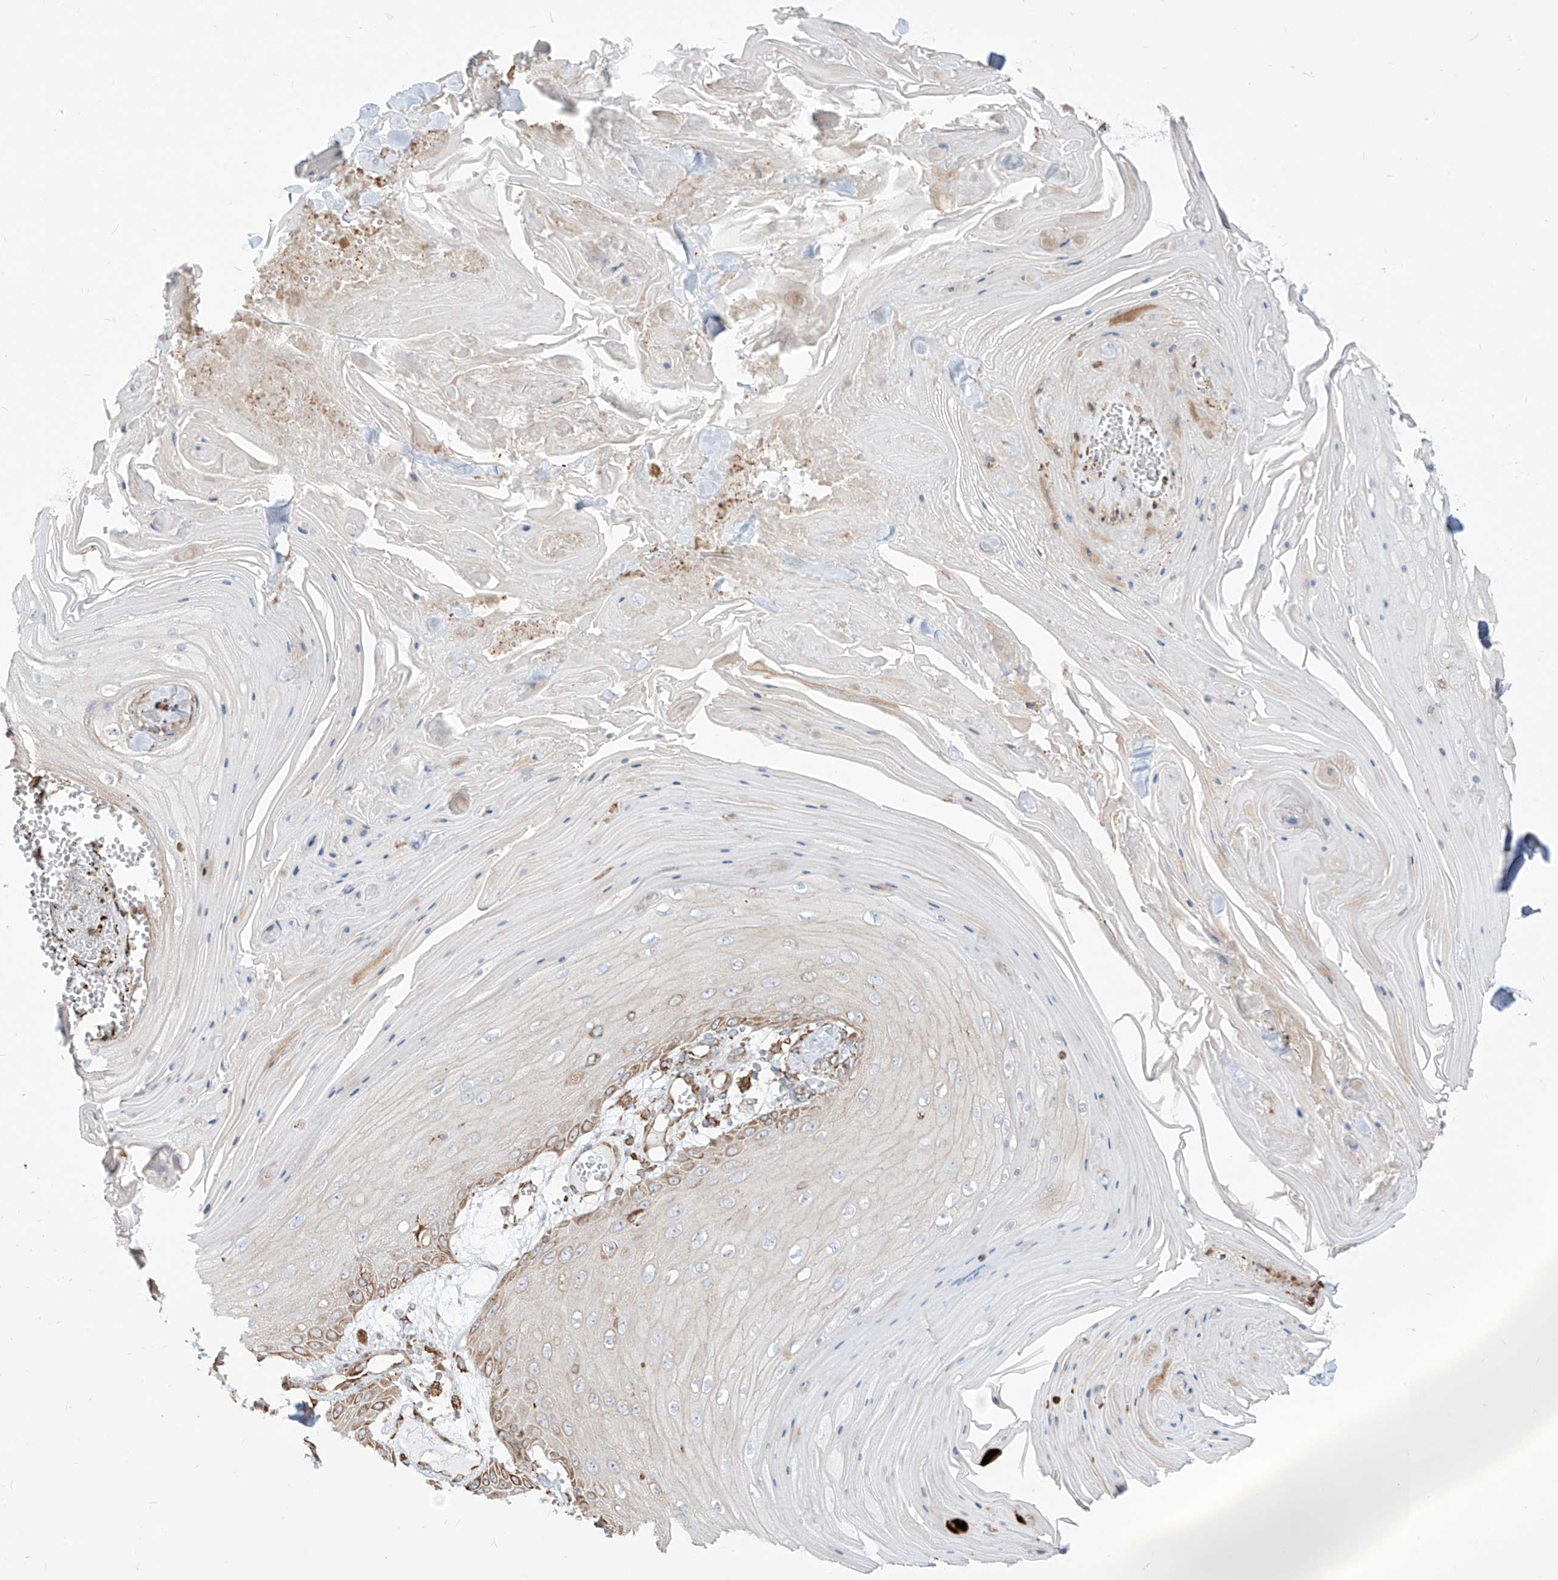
{"staining": {"intensity": "negative", "quantity": "none", "location": "none"}, "tissue": "skin cancer", "cell_type": "Tumor cells", "image_type": "cancer", "snomed": [{"axis": "morphology", "description": "Squamous cell carcinoma, NOS"}, {"axis": "topography", "description": "Skin"}], "caption": "A high-resolution photomicrograph shows immunohistochemistry (IHC) staining of skin squamous cell carcinoma, which reveals no significant staining in tumor cells. (DAB immunohistochemistry with hematoxylin counter stain).", "gene": "PDIA6", "patient": {"sex": "male", "age": 74}}